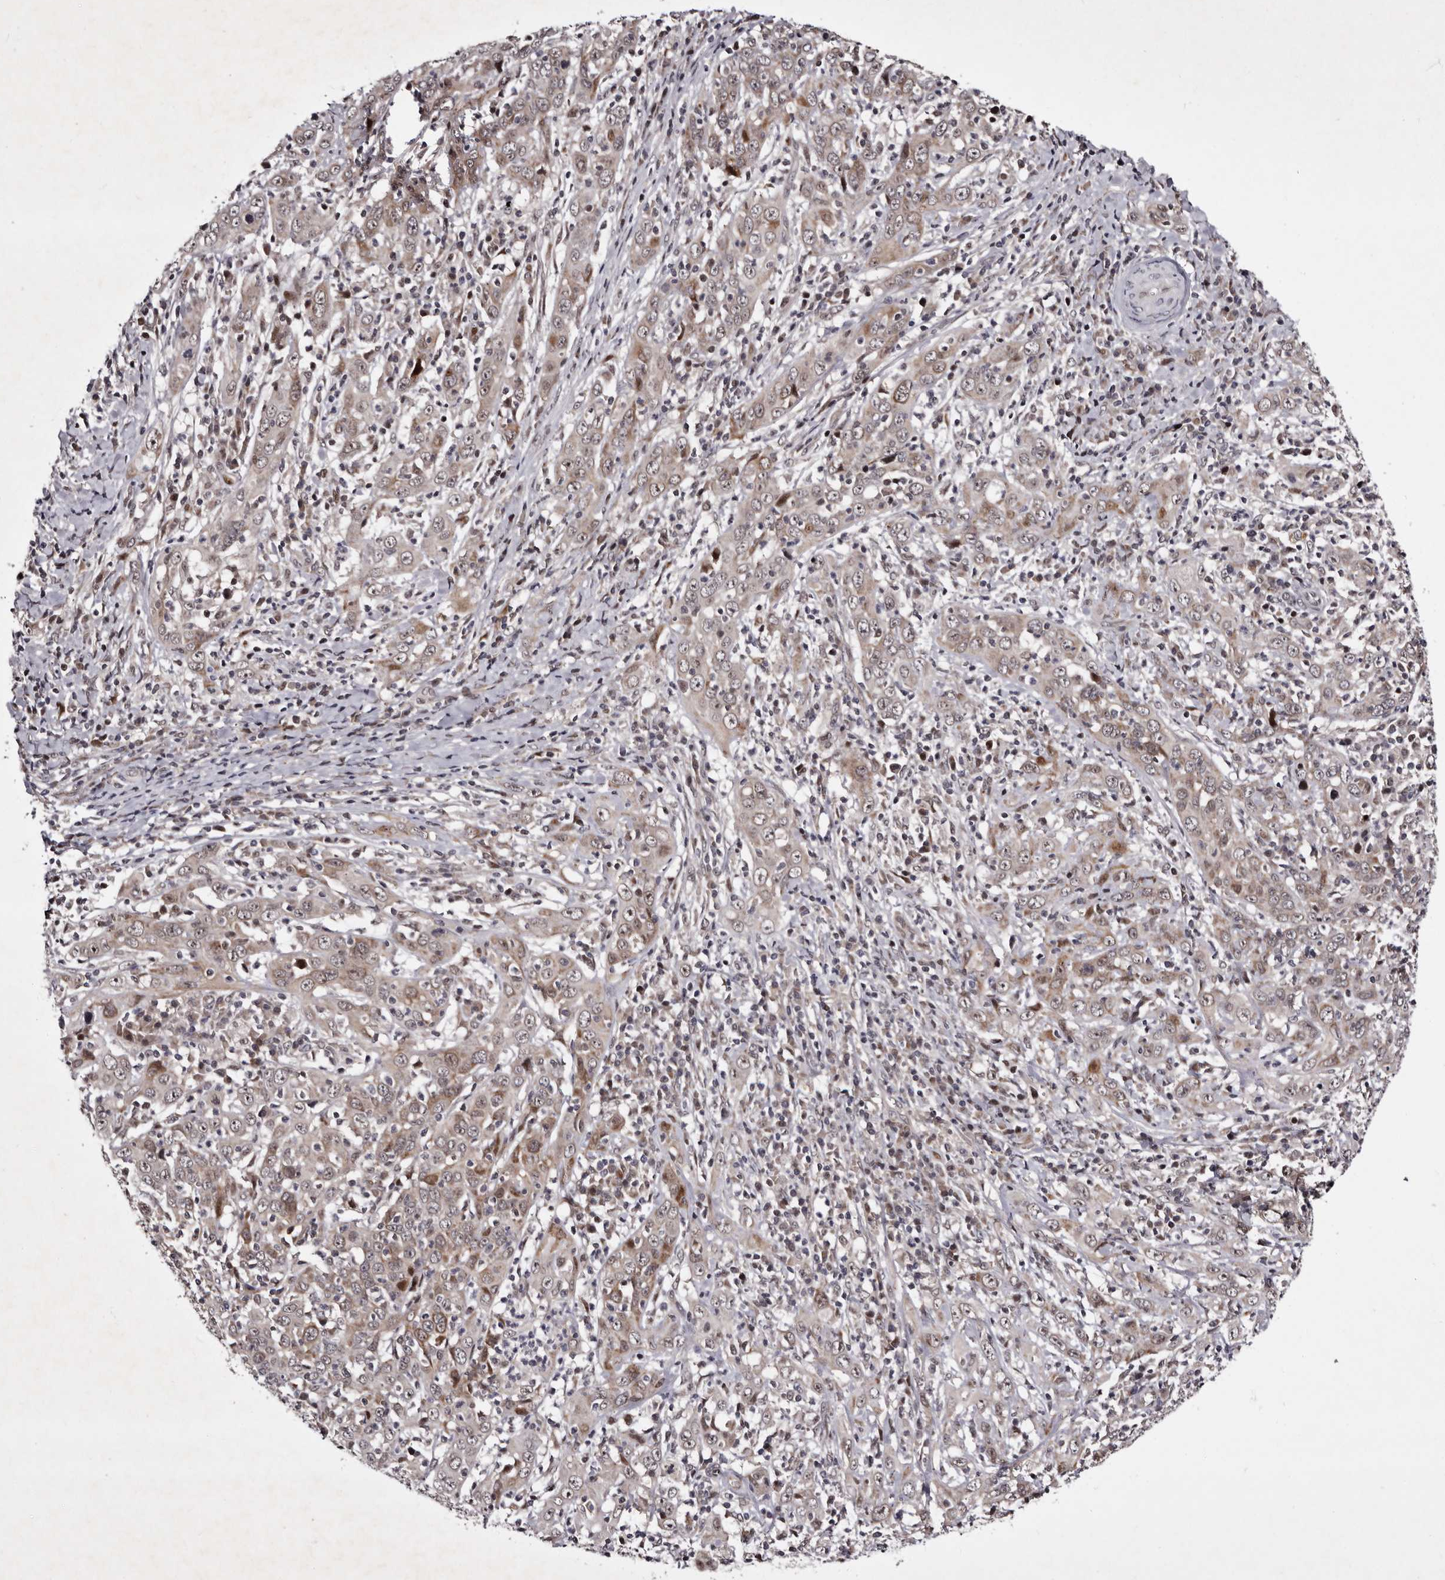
{"staining": {"intensity": "weak", "quantity": ">75%", "location": "cytoplasmic/membranous"}, "tissue": "cervical cancer", "cell_type": "Tumor cells", "image_type": "cancer", "snomed": [{"axis": "morphology", "description": "Squamous cell carcinoma, NOS"}, {"axis": "topography", "description": "Cervix"}], "caption": "Human cervical cancer (squamous cell carcinoma) stained for a protein (brown) exhibits weak cytoplasmic/membranous positive staining in approximately >75% of tumor cells.", "gene": "TNKS", "patient": {"sex": "female", "age": 46}}